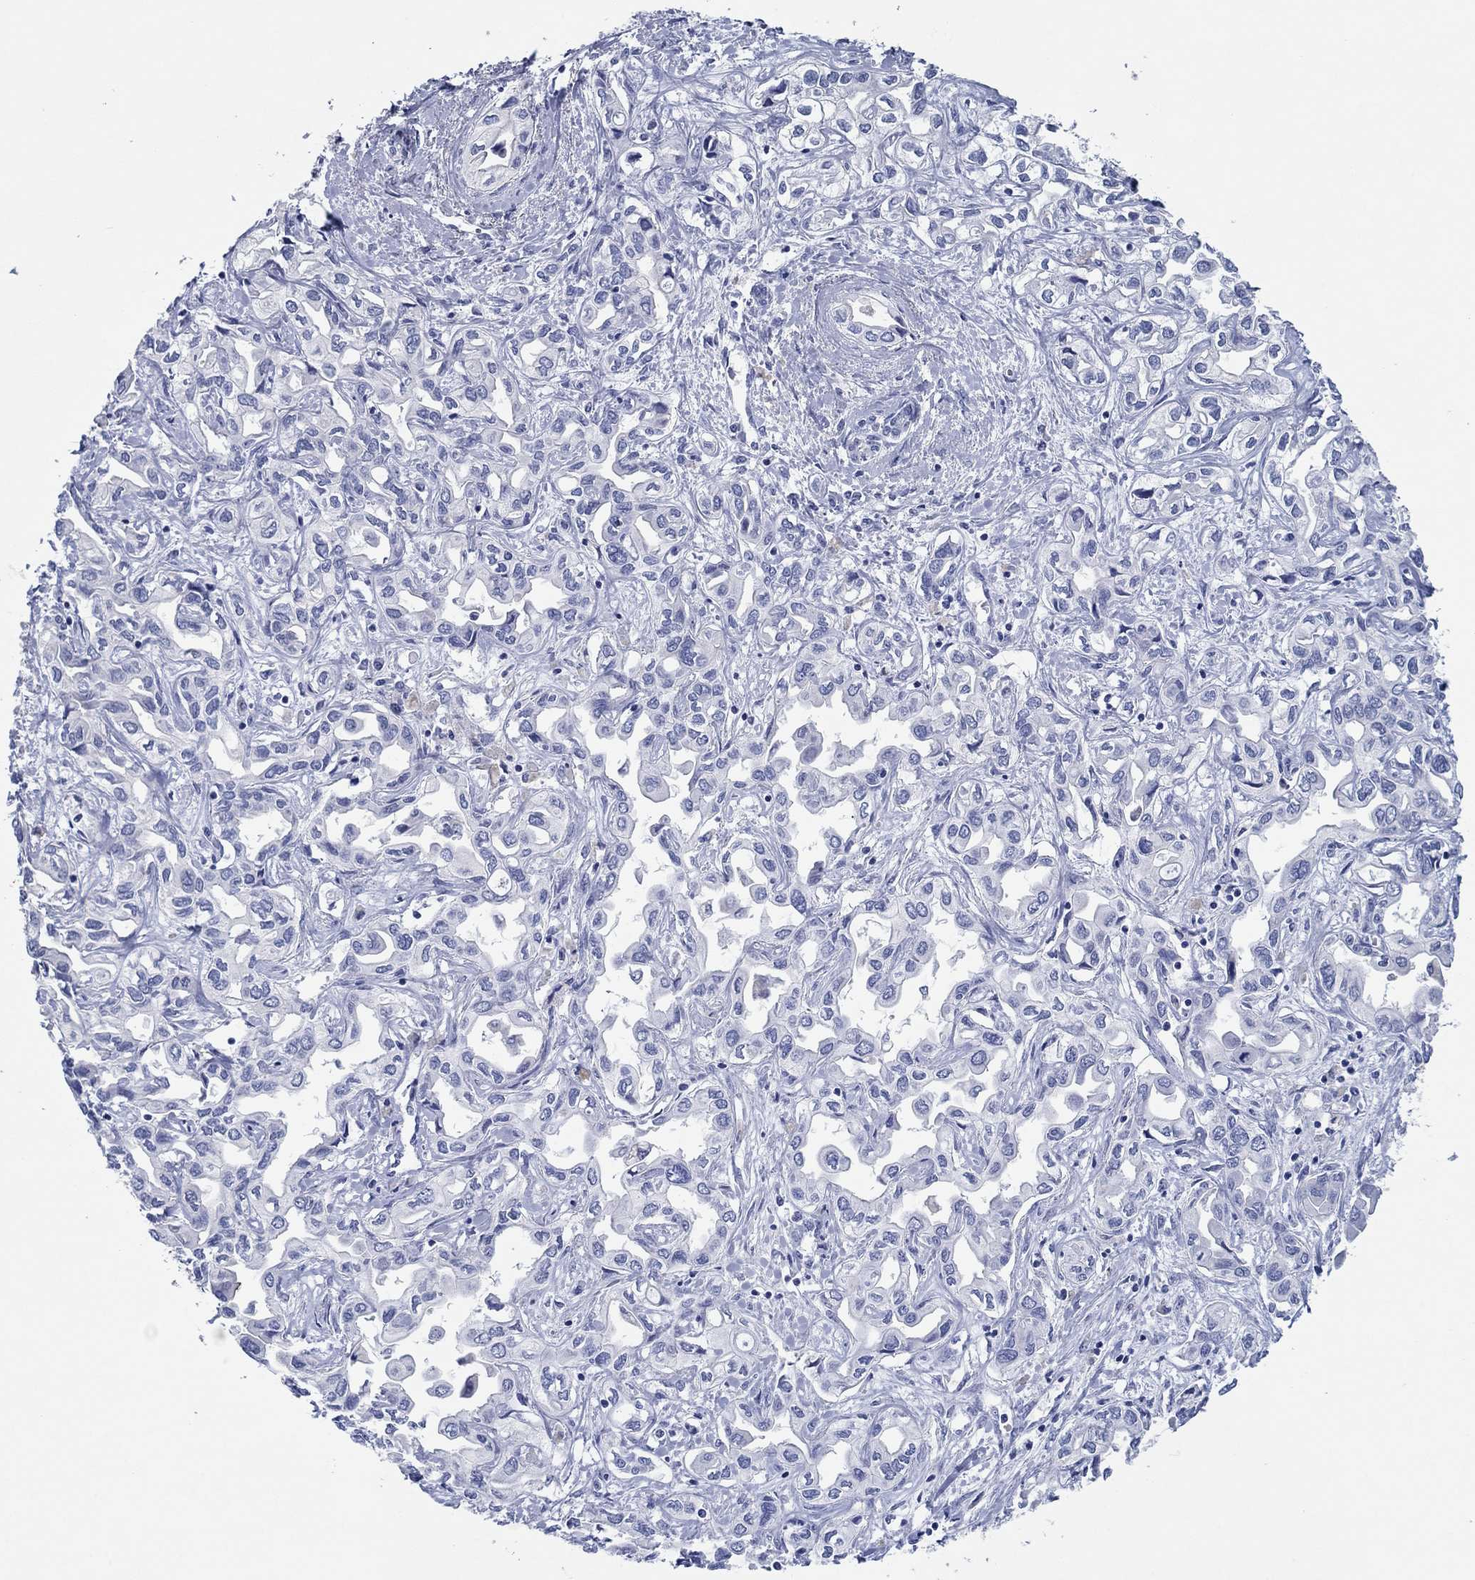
{"staining": {"intensity": "negative", "quantity": "none", "location": "none"}, "tissue": "liver cancer", "cell_type": "Tumor cells", "image_type": "cancer", "snomed": [{"axis": "morphology", "description": "Cholangiocarcinoma"}, {"axis": "topography", "description": "Liver"}], "caption": "Immunohistochemistry (IHC) photomicrograph of neoplastic tissue: human liver cancer stained with DAB (3,3'-diaminobenzidine) shows no significant protein staining in tumor cells.", "gene": "HCRT", "patient": {"sex": "female", "age": 64}}